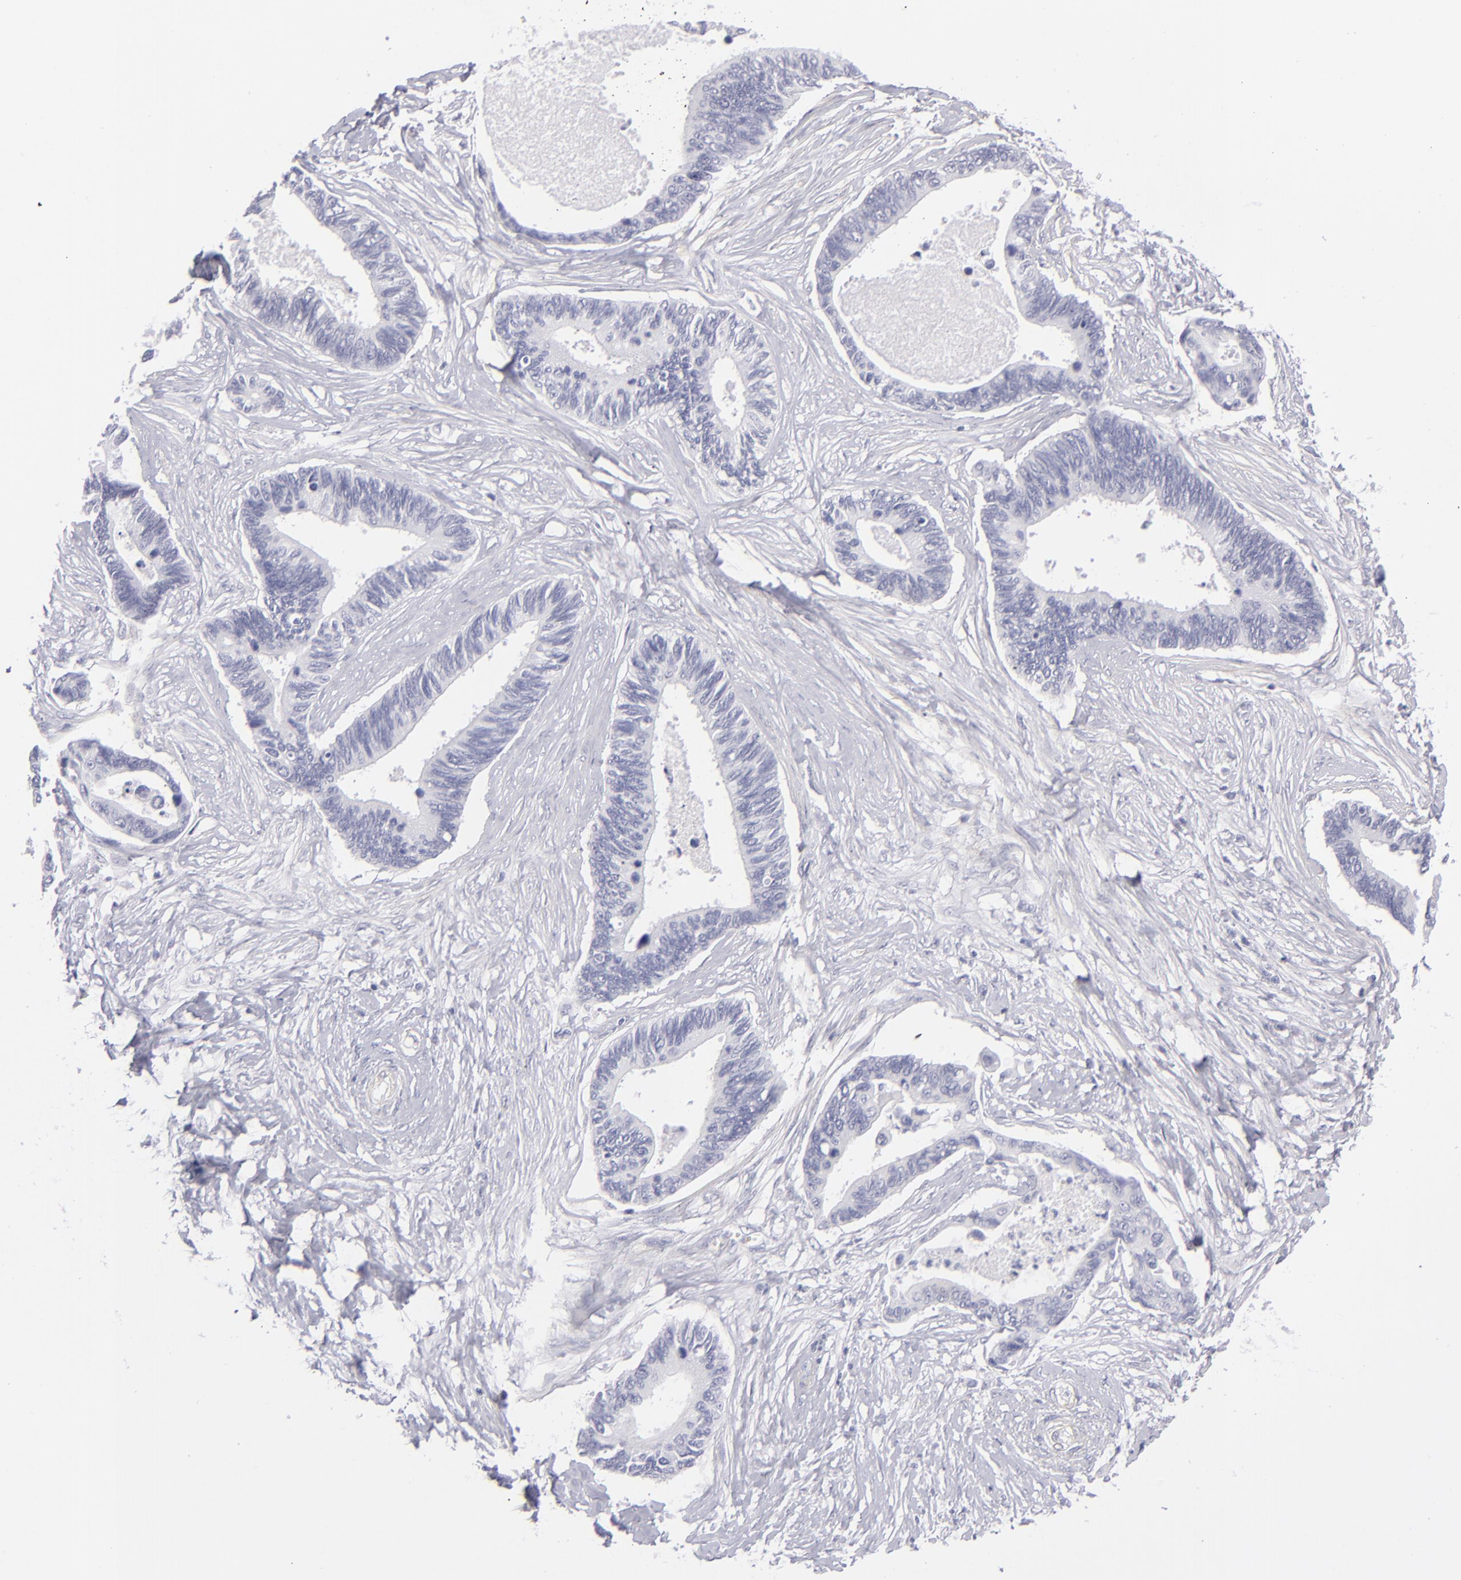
{"staining": {"intensity": "negative", "quantity": "none", "location": "none"}, "tissue": "pancreatic cancer", "cell_type": "Tumor cells", "image_type": "cancer", "snomed": [{"axis": "morphology", "description": "Adenocarcinoma, NOS"}, {"axis": "topography", "description": "Pancreas"}], "caption": "Immunohistochemistry of adenocarcinoma (pancreatic) reveals no expression in tumor cells.", "gene": "MYH11", "patient": {"sex": "female", "age": 70}}